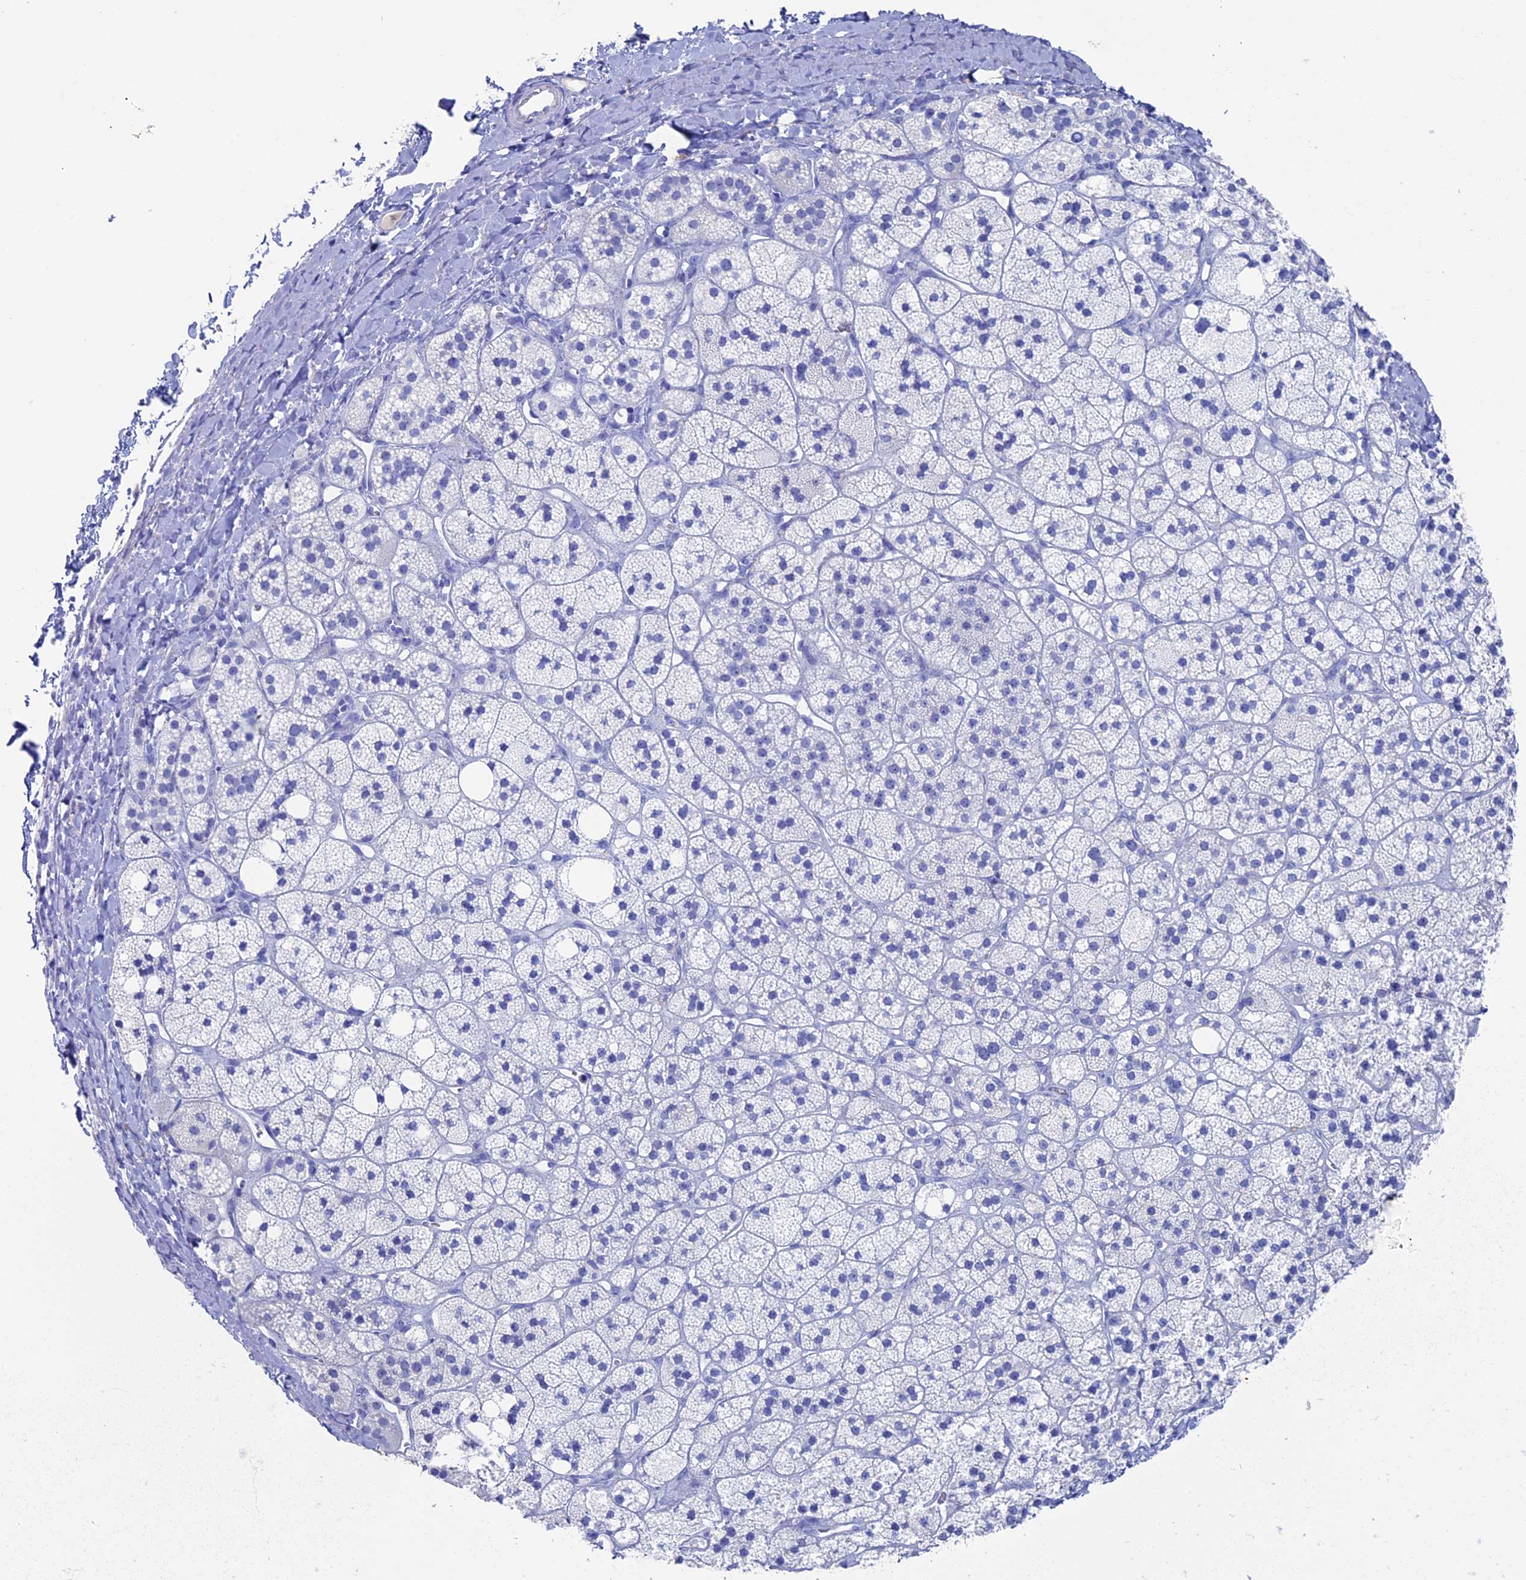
{"staining": {"intensity": "negative", "quantity": "none", "location": "none"}, "tissue": "adrenal gland", "cell_type": "Glandular cells", "image_type": "normal", "snomed": [{"axis": "morphology", "description": "Normal tissue, NOS"}, {"axis": "topography", "description": "Adrenal gland"}], "caption": "DAB (3,3'-diaminobenzidine) immunohistochemical staining of unremarkable human adrenal gland exhibits no significant expression in glandular cells. (Brightfield microscopy of DAB IHC at high magnification).", "gene": "UNC119", "patient": {"sex": "male", "age": 61}}